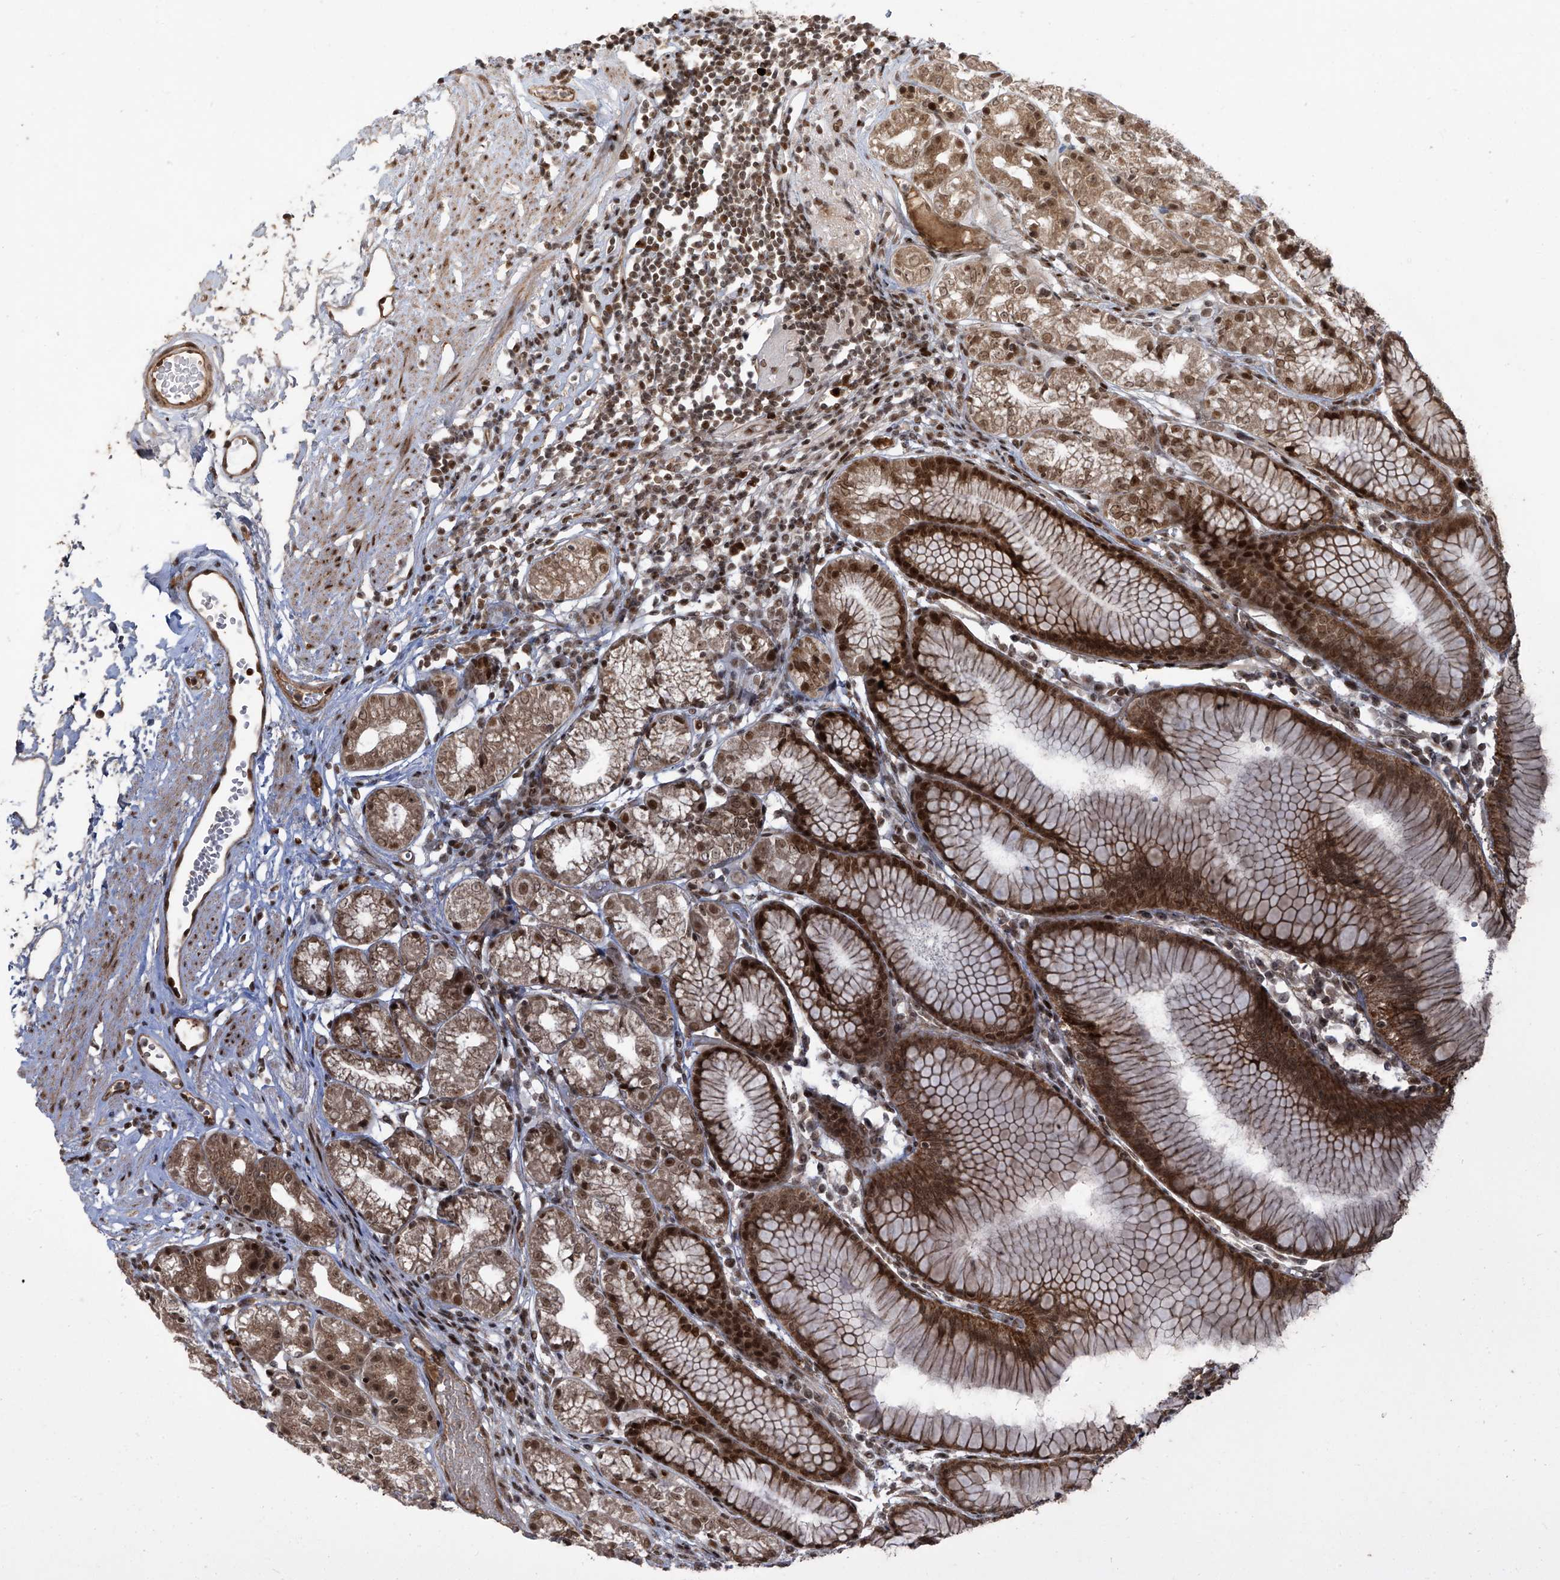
{"staining": {"intensity": "strong", "quantity": ">75%", "location": "cytoplasmic/membranous,nuclear"}, "tissue": "stomach", "cell_type": "Glandular cells", "image_type": "normal", "snomed": [{"axis": "morphology", "description": "Normal tissue, NOS"}, {"axis": "topography", "description": "Stomach"}], "caption": "Immunohistochemistry (IHC) (DAB) staining of benign stomach displays strong cytoplasmic/membranous,nuclear protein positivity in about >75% of glandular cells.", "gene": "ARHGEF3", "patient": {"sex": "female", "age": 57}}